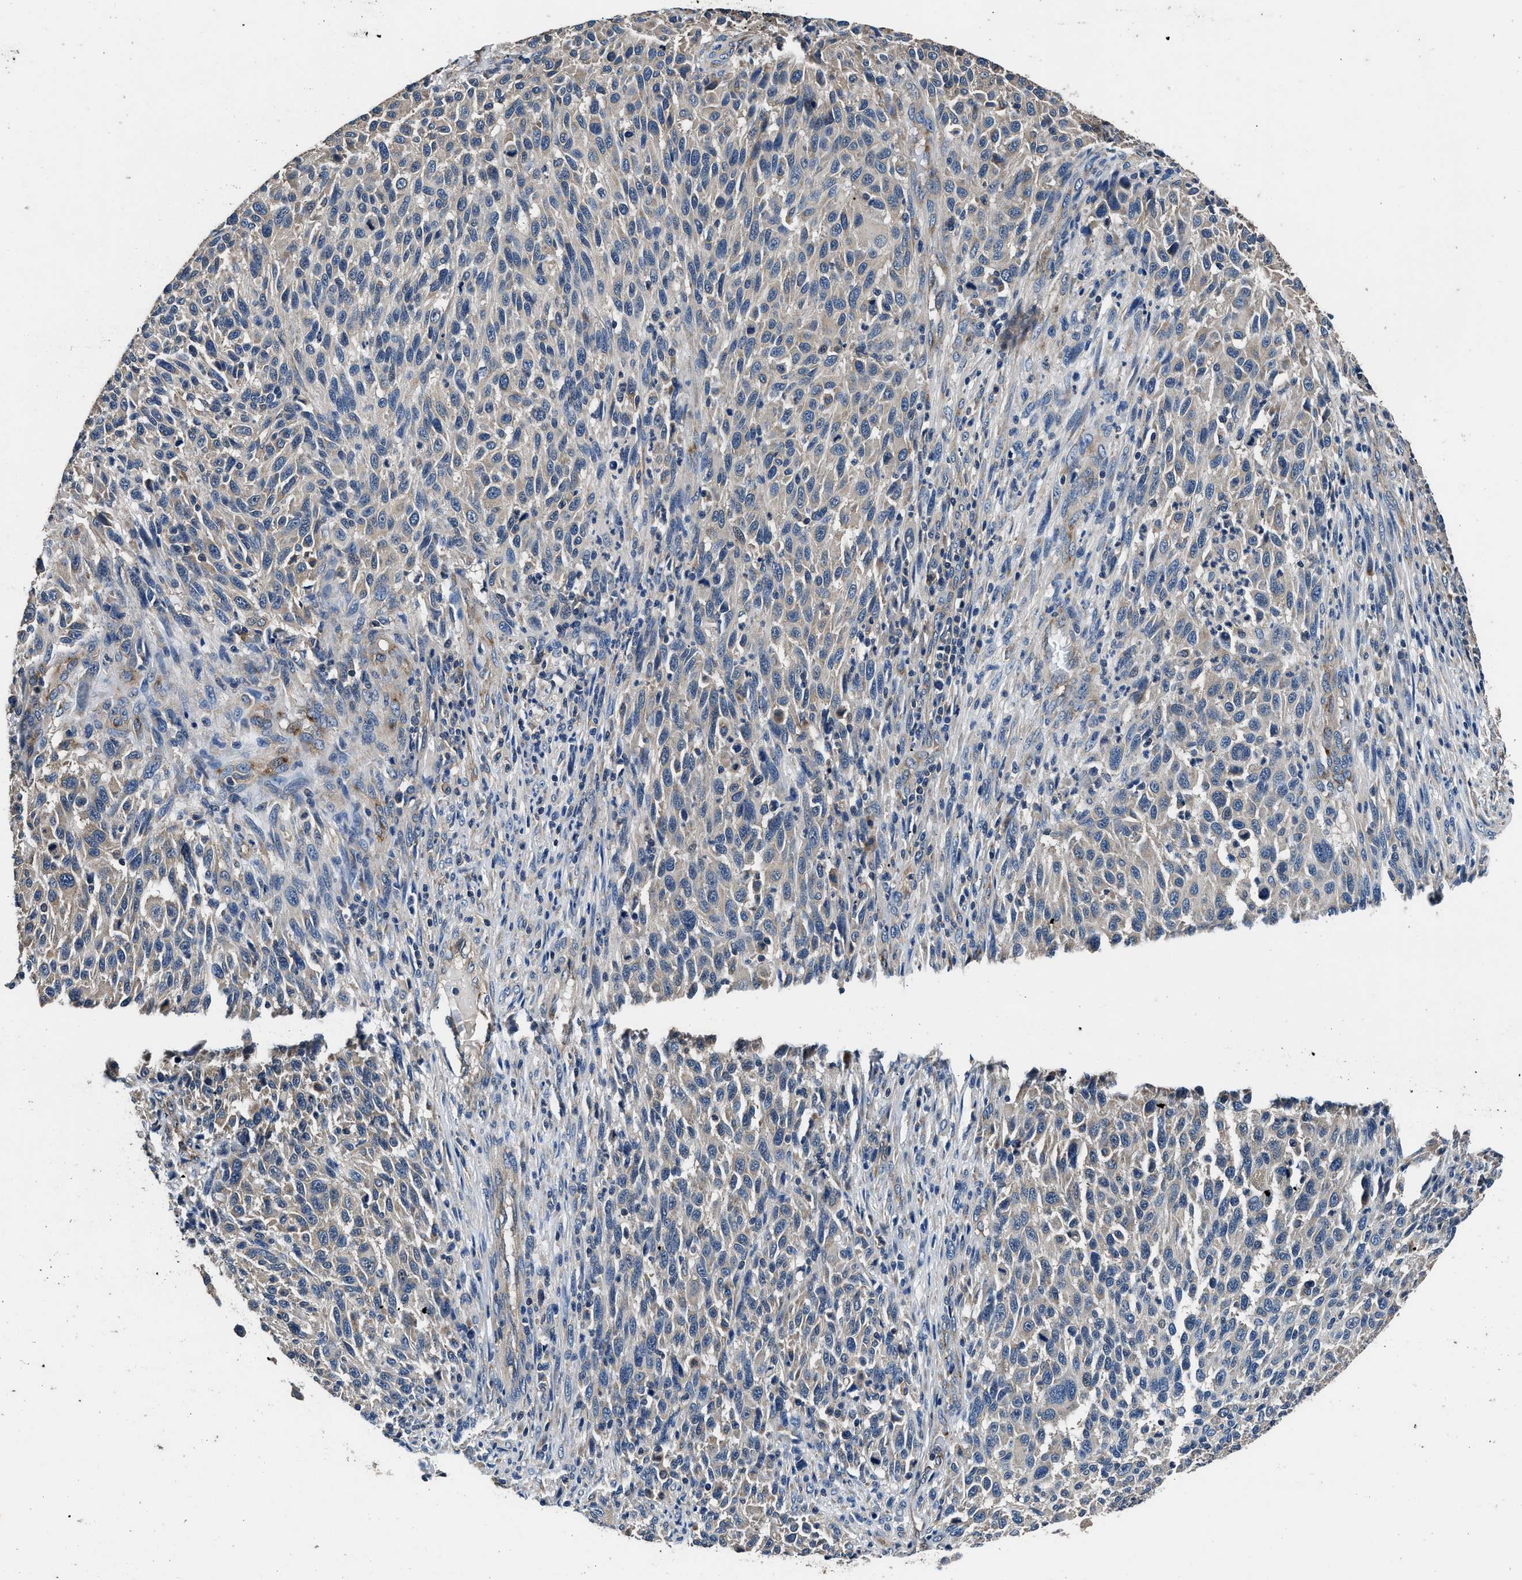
{"staining": {"intensity": "weak", "quantity": "<25%", "location": "cytoplasmic/membranous"}, "tissue": "melanoma", "cell_type": "Tumor cells", "image_type": "cancer", "snomed": [{"axis": "morphology", "description": "Malignant melanoma, Metastatic site"}, {"axis": "topography", "description": "Lymph node"}], "caption": "There is no significant positivity in tumor cells of malignant melanoma (metastatic site).", "gene": "DHRS7B", "patient": {"sex": "male", "age": 61}}